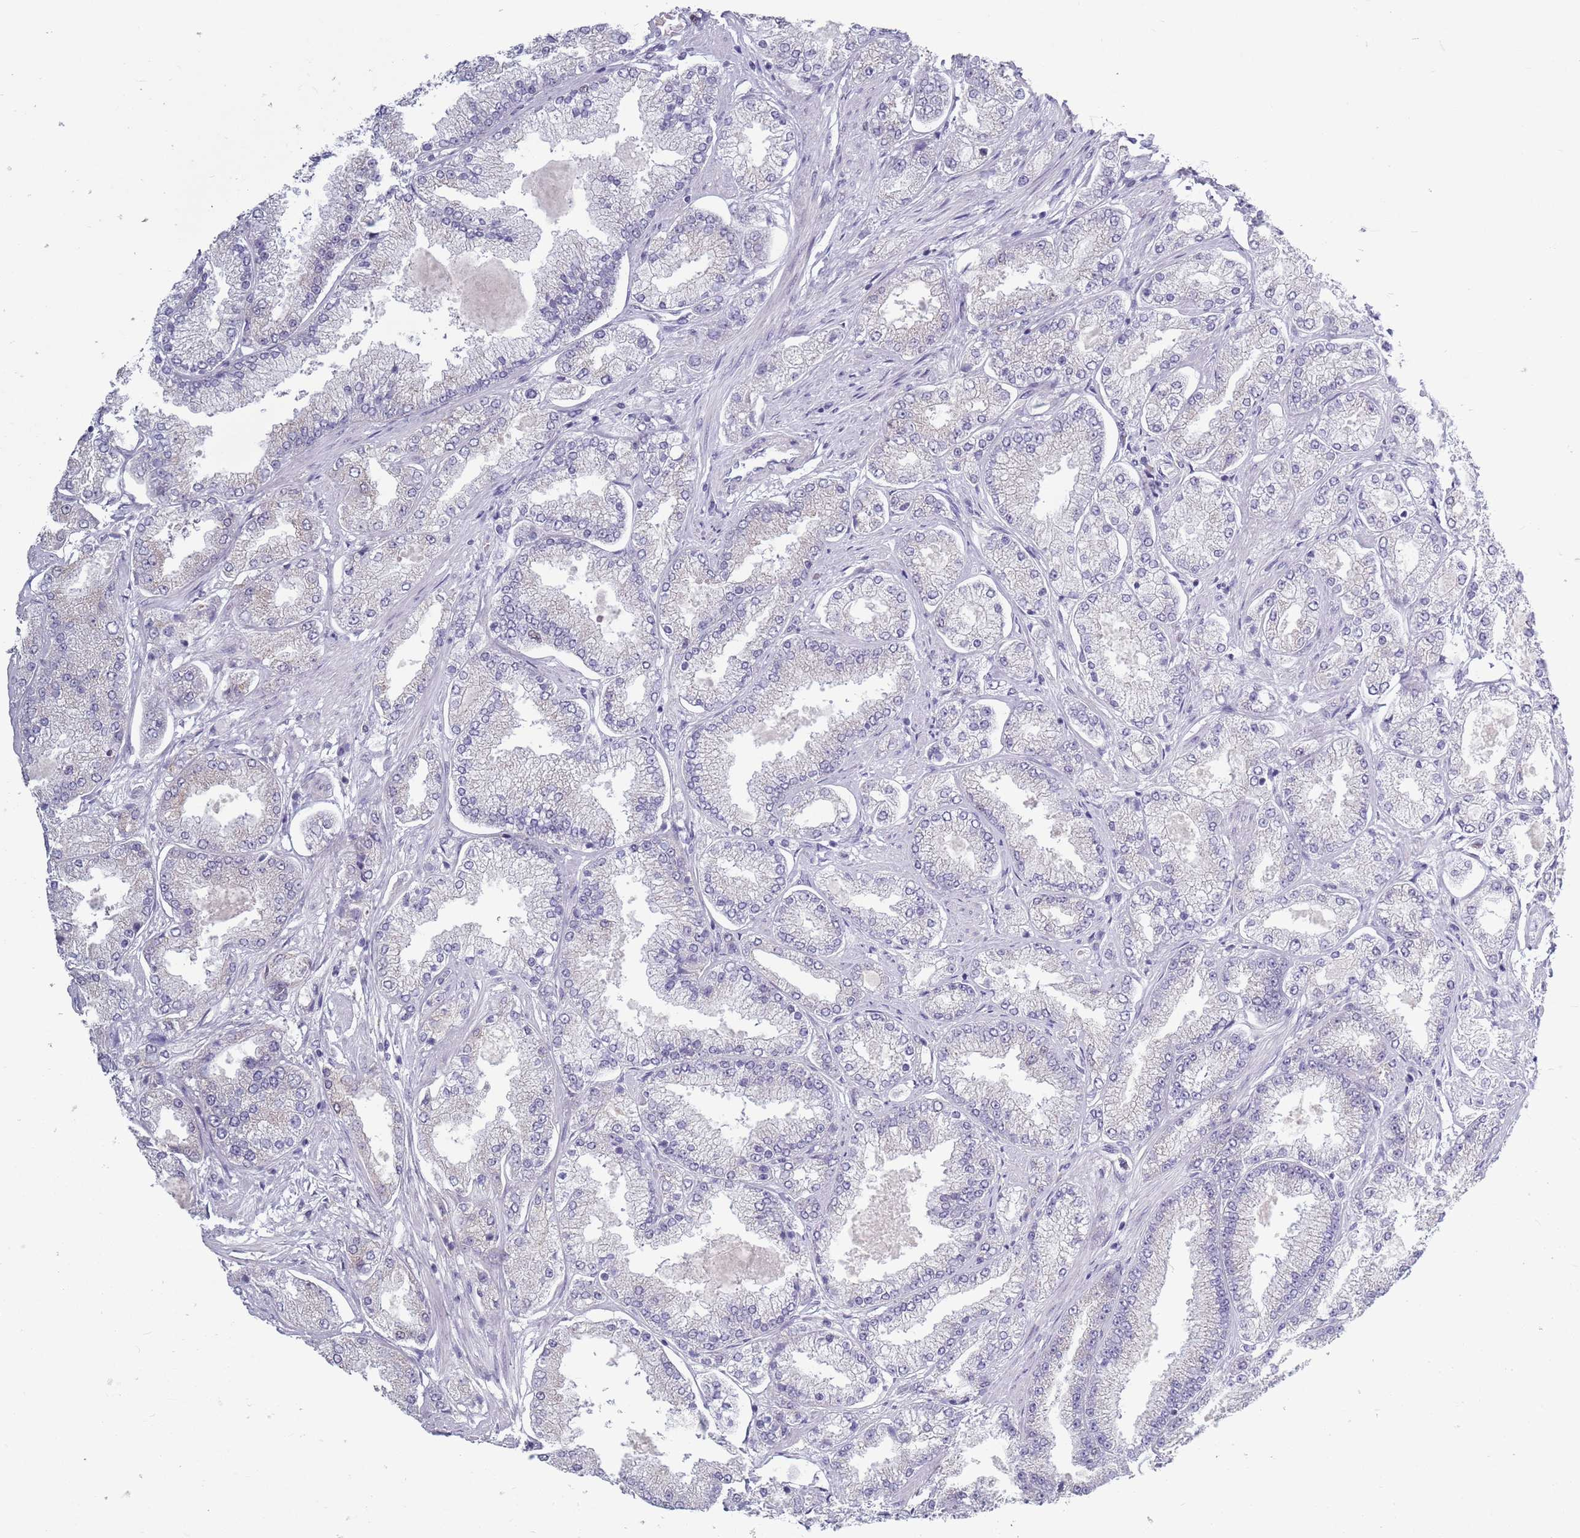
{"staining": {"intensity": "negative", "quantity": "none", "location": "none"}, "tissue": "prostate cancer", "cell_type": "Tumor cells", "image_type": "cancer", "snomed": [{"axis": "morphology", "description": "Adenocarcinoma, High grade"}, {"axis": "topography", "description": "Prostate"}], "caption": "IHC of human prostate cancer demonstrates no positivity in tumor cells.", "gene": "ZKSCAN2", "patient": {"sex": "male", "age": 69}}